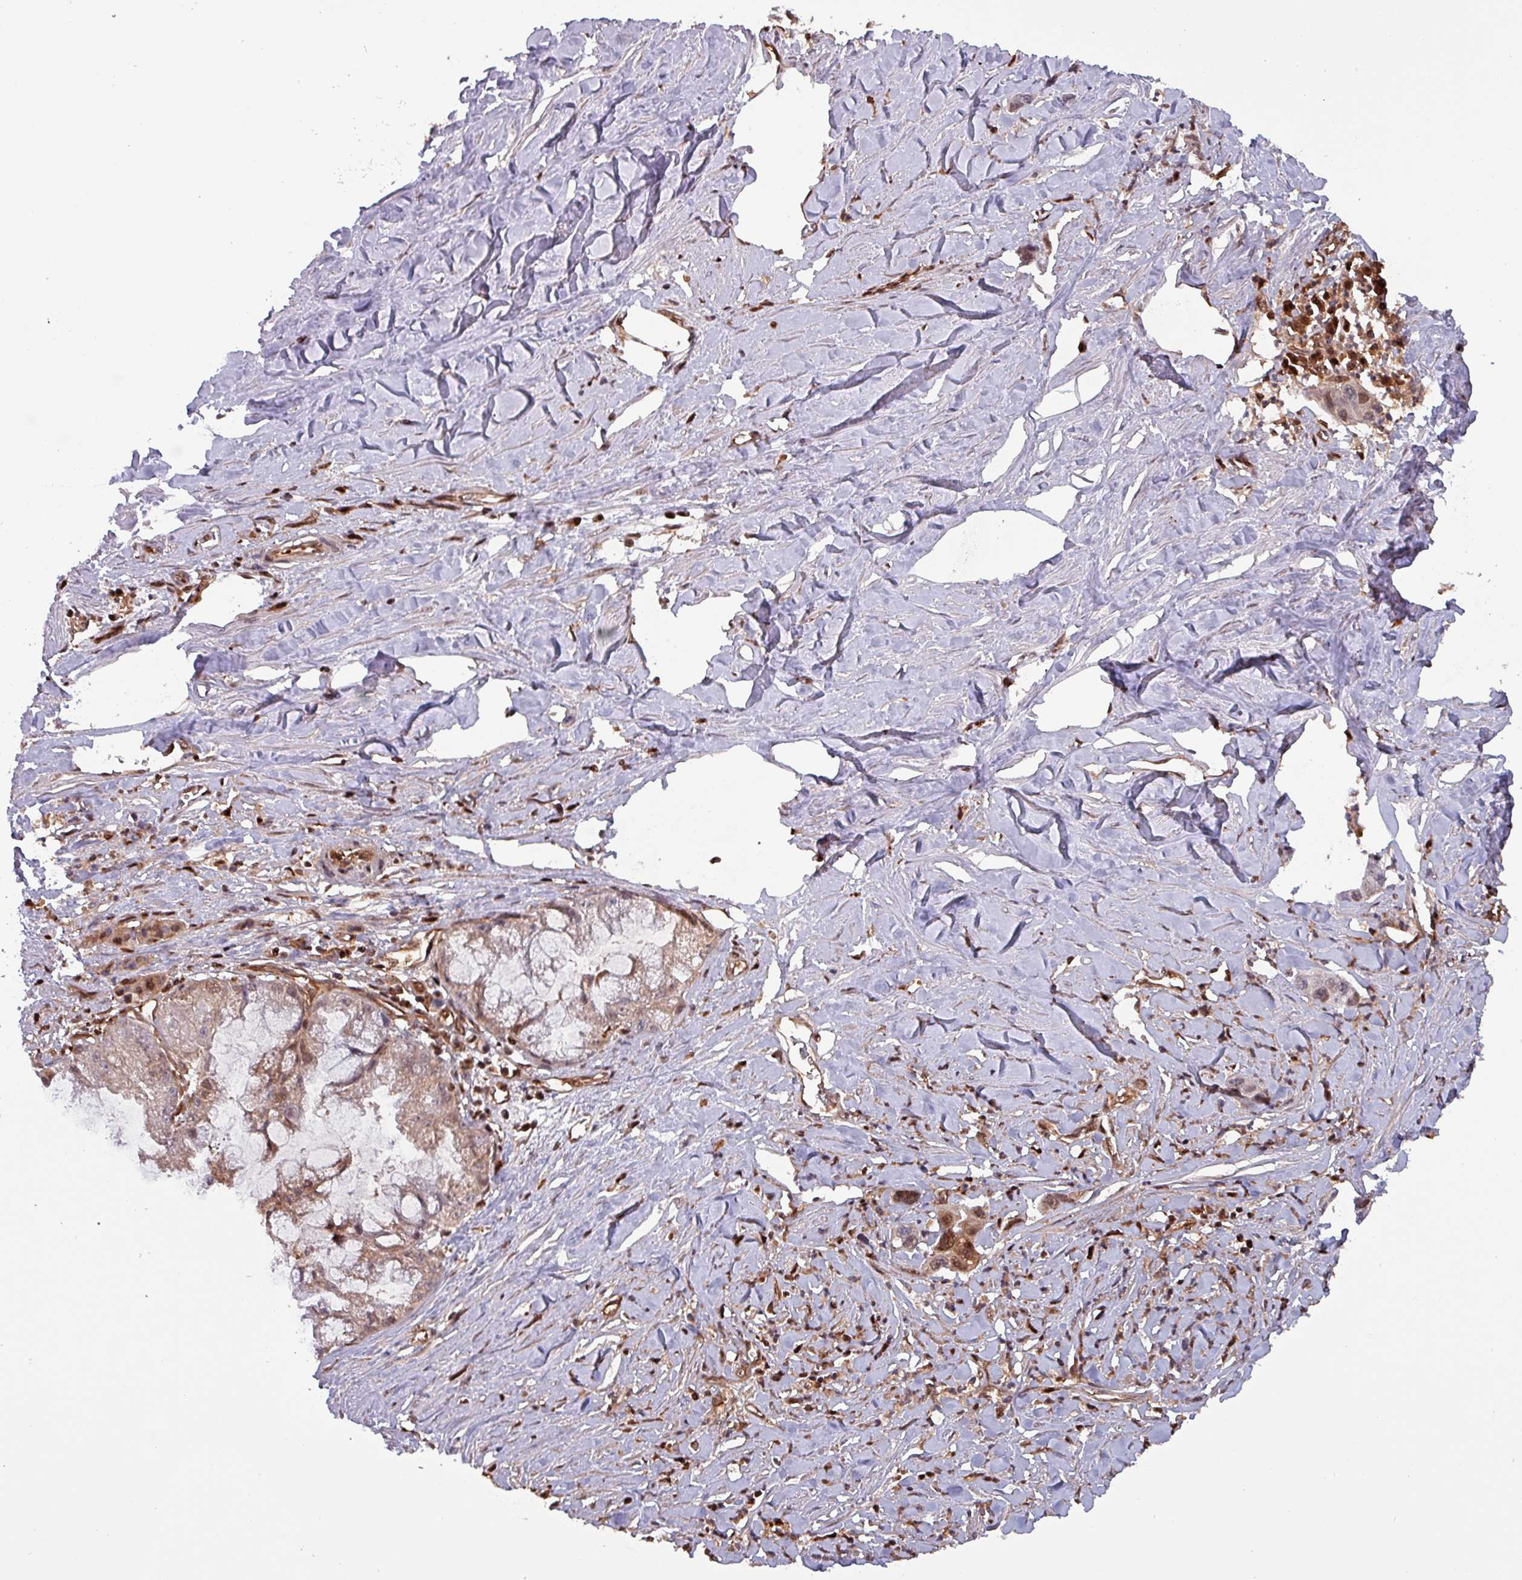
{"staining": {"intensity": "moderate", "quantity": "25%-75%", "location": "cytoplasmic/membranous,nuclear"}, "tissue": "pancreatic cancer", "cell_type": "Tumor cells", "image_type": "cancer", "snomed": [{"axis": "morphology", "description": "Adenocarcinoma, NOS"}, {"axis": "topography", "description": "Pancreas"}], "caption": "The micrograph reveals a brown stain indicating the presence of a protein in the cytoplasmic/membranous and nuclear of tumor cells in adenocarcinoma (pancreatic).", "gene": "PSMB8", "patient": {"sex": "male", "age": 73}}